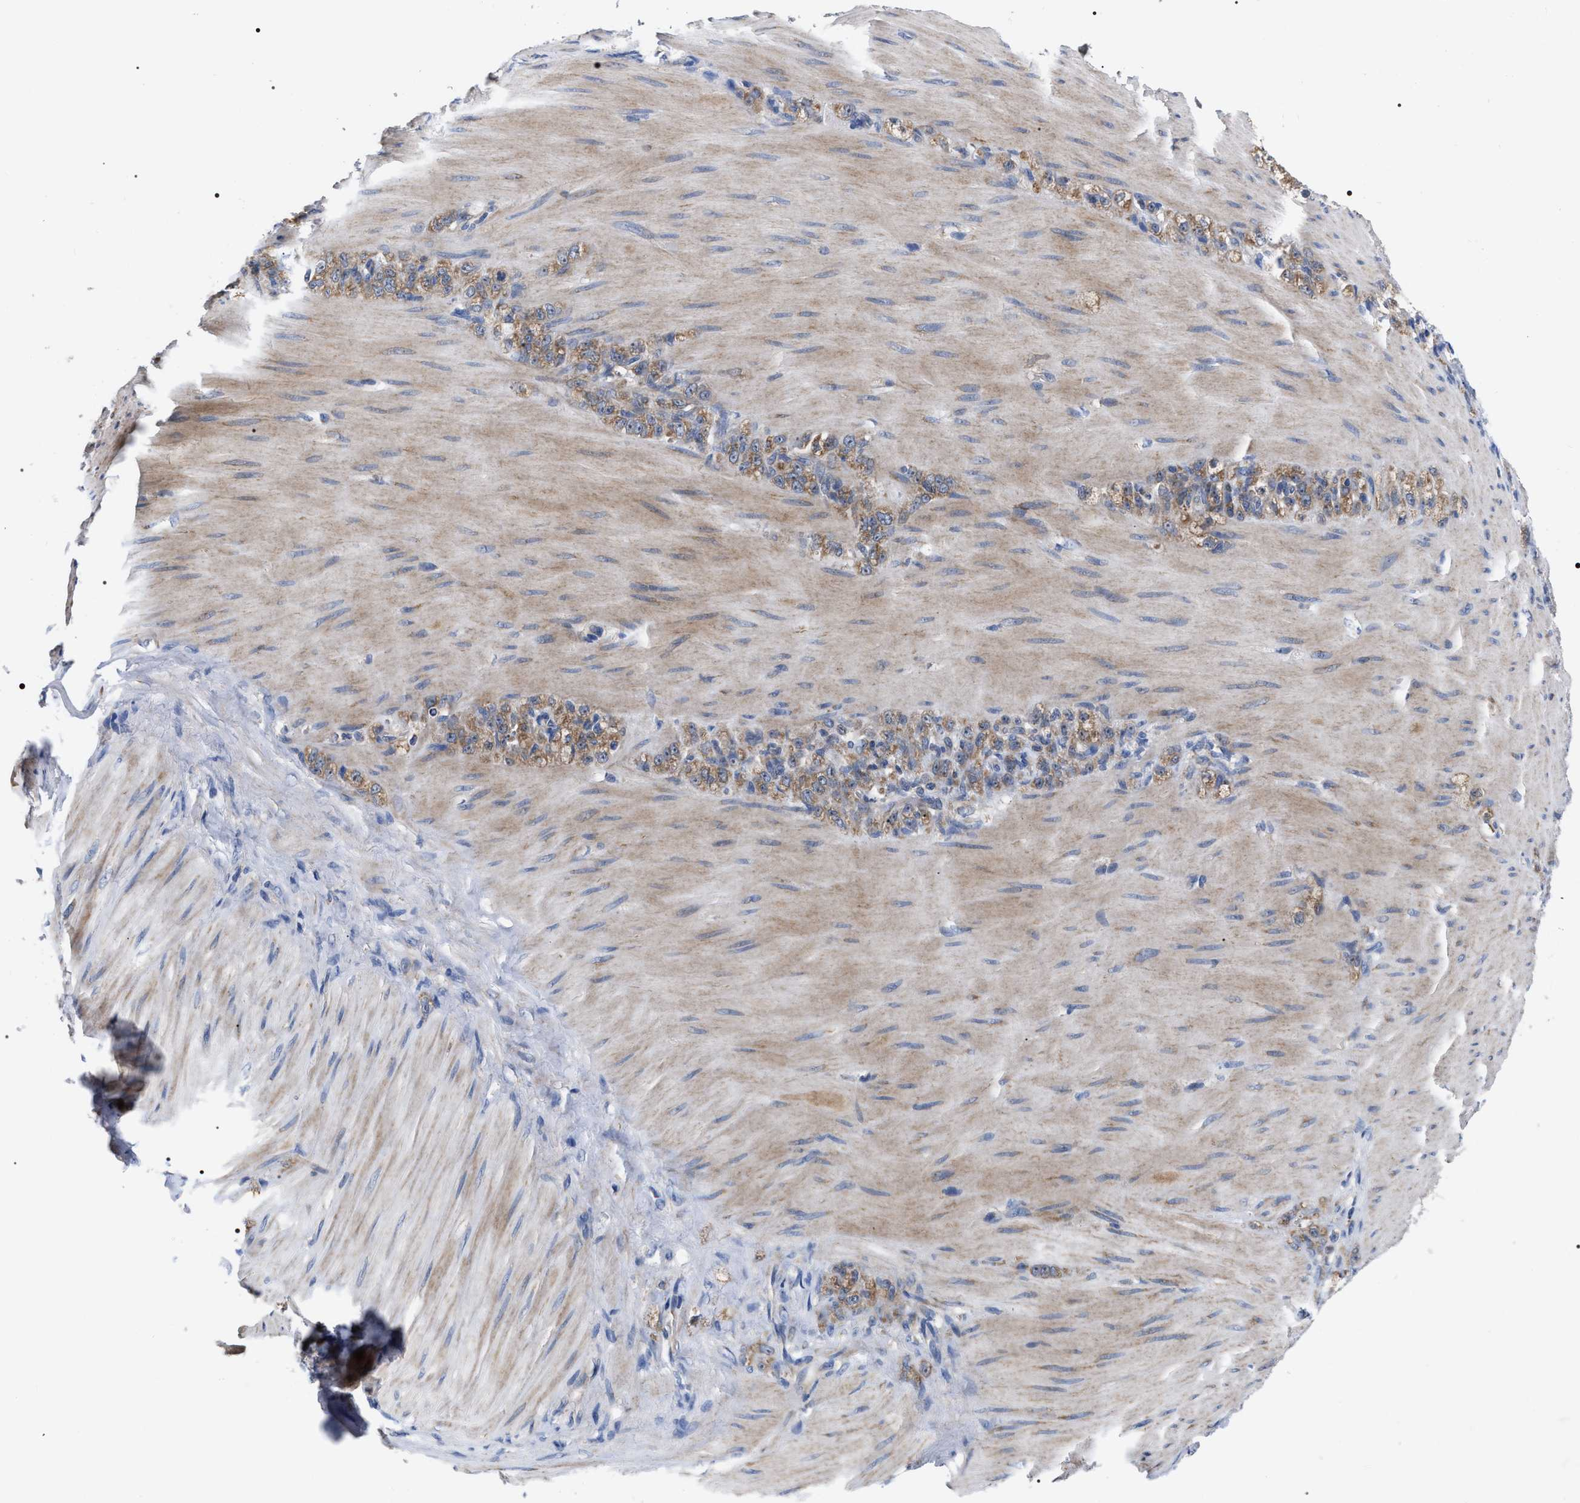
{"staining": {"intensity": "moderate", "quantity": ">75%", "location": "cytoplasmic/membranous"}, "tissue": "stomach cancer", "cell_type": "Tumor cells", "image_type": "cancer", "snomed": [{"axis": "morphology", "description": "Normal tissue, NOS"}, {"axis": "morphology", "description": "Adenocarcinoma, NOS"}, {"axis": "topography", "description": "Stomach"}], "caption": "Moderate cytoplasmic/membranous staining is seen in about >75% of tumor cells in stomach cancer.", "gene": "MACC1", "patient": {"sex": "male", "age": 82}}